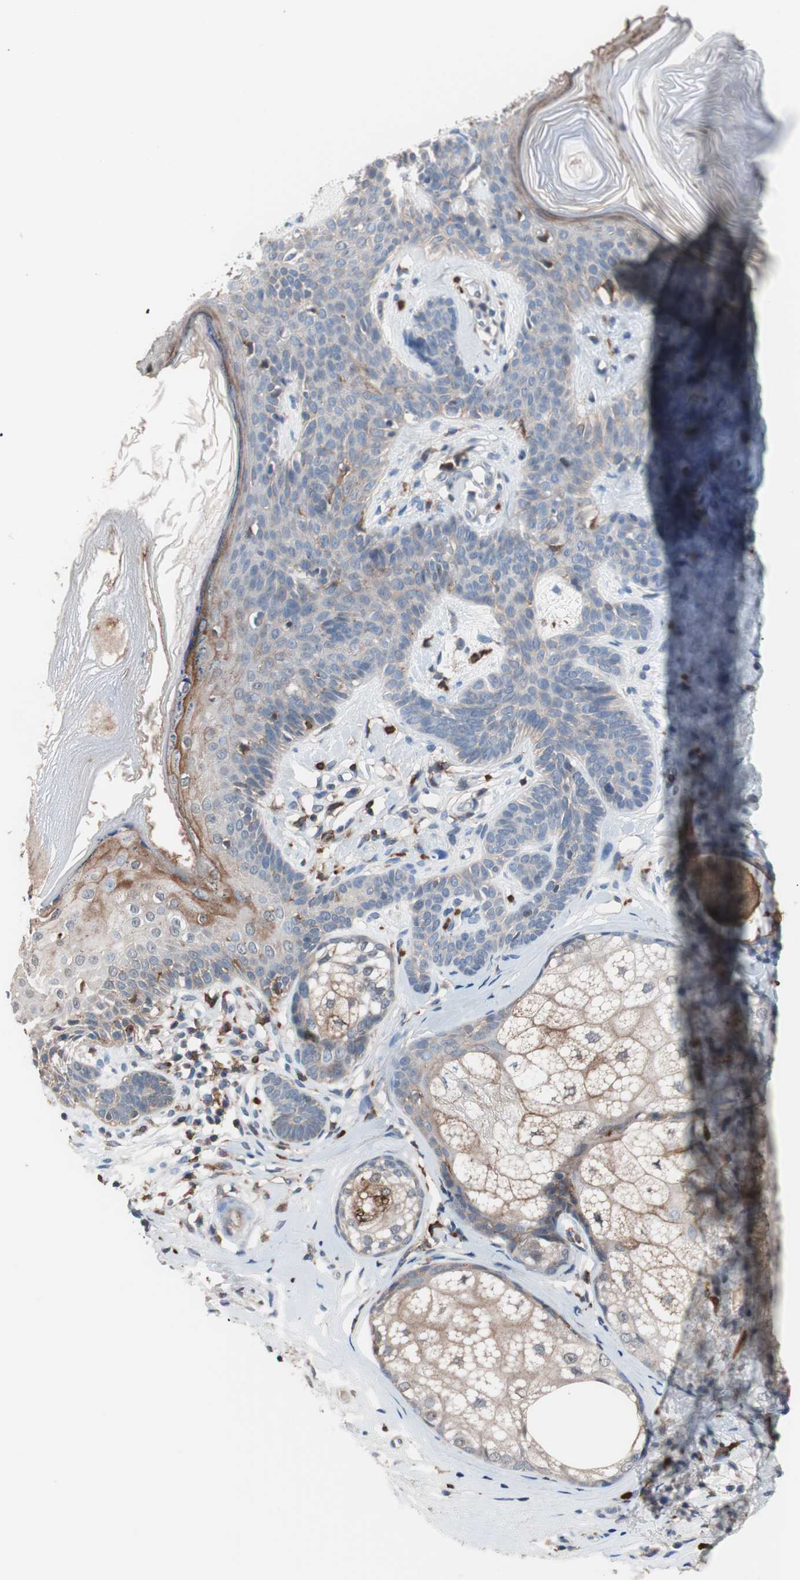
{"staining": {"intensity": "weak", "quantity": "<25%", "location": "cytoplasmic/membranous"}, "tissue": "skin cancer", "cell_type": "Tumor cells", "image_type": "cancer", "snomed": [{"axis": "morphology", "description": "Developmental malformation"}, {"axis": "morphology", "description": "Basal cell carcinoma"}, {"axis": "topography", "description": "Skin"}], "caption": "This micrograph is of skin cancer stained with IHC to label a protein in brown with the nuclei are counter-stained blue. There is no staining in tumor cells. (Brightfield microscopy of DAB IHC at high magnification).", "gene": "LITAF", "patient": {"sex": "female", "age": 62}}